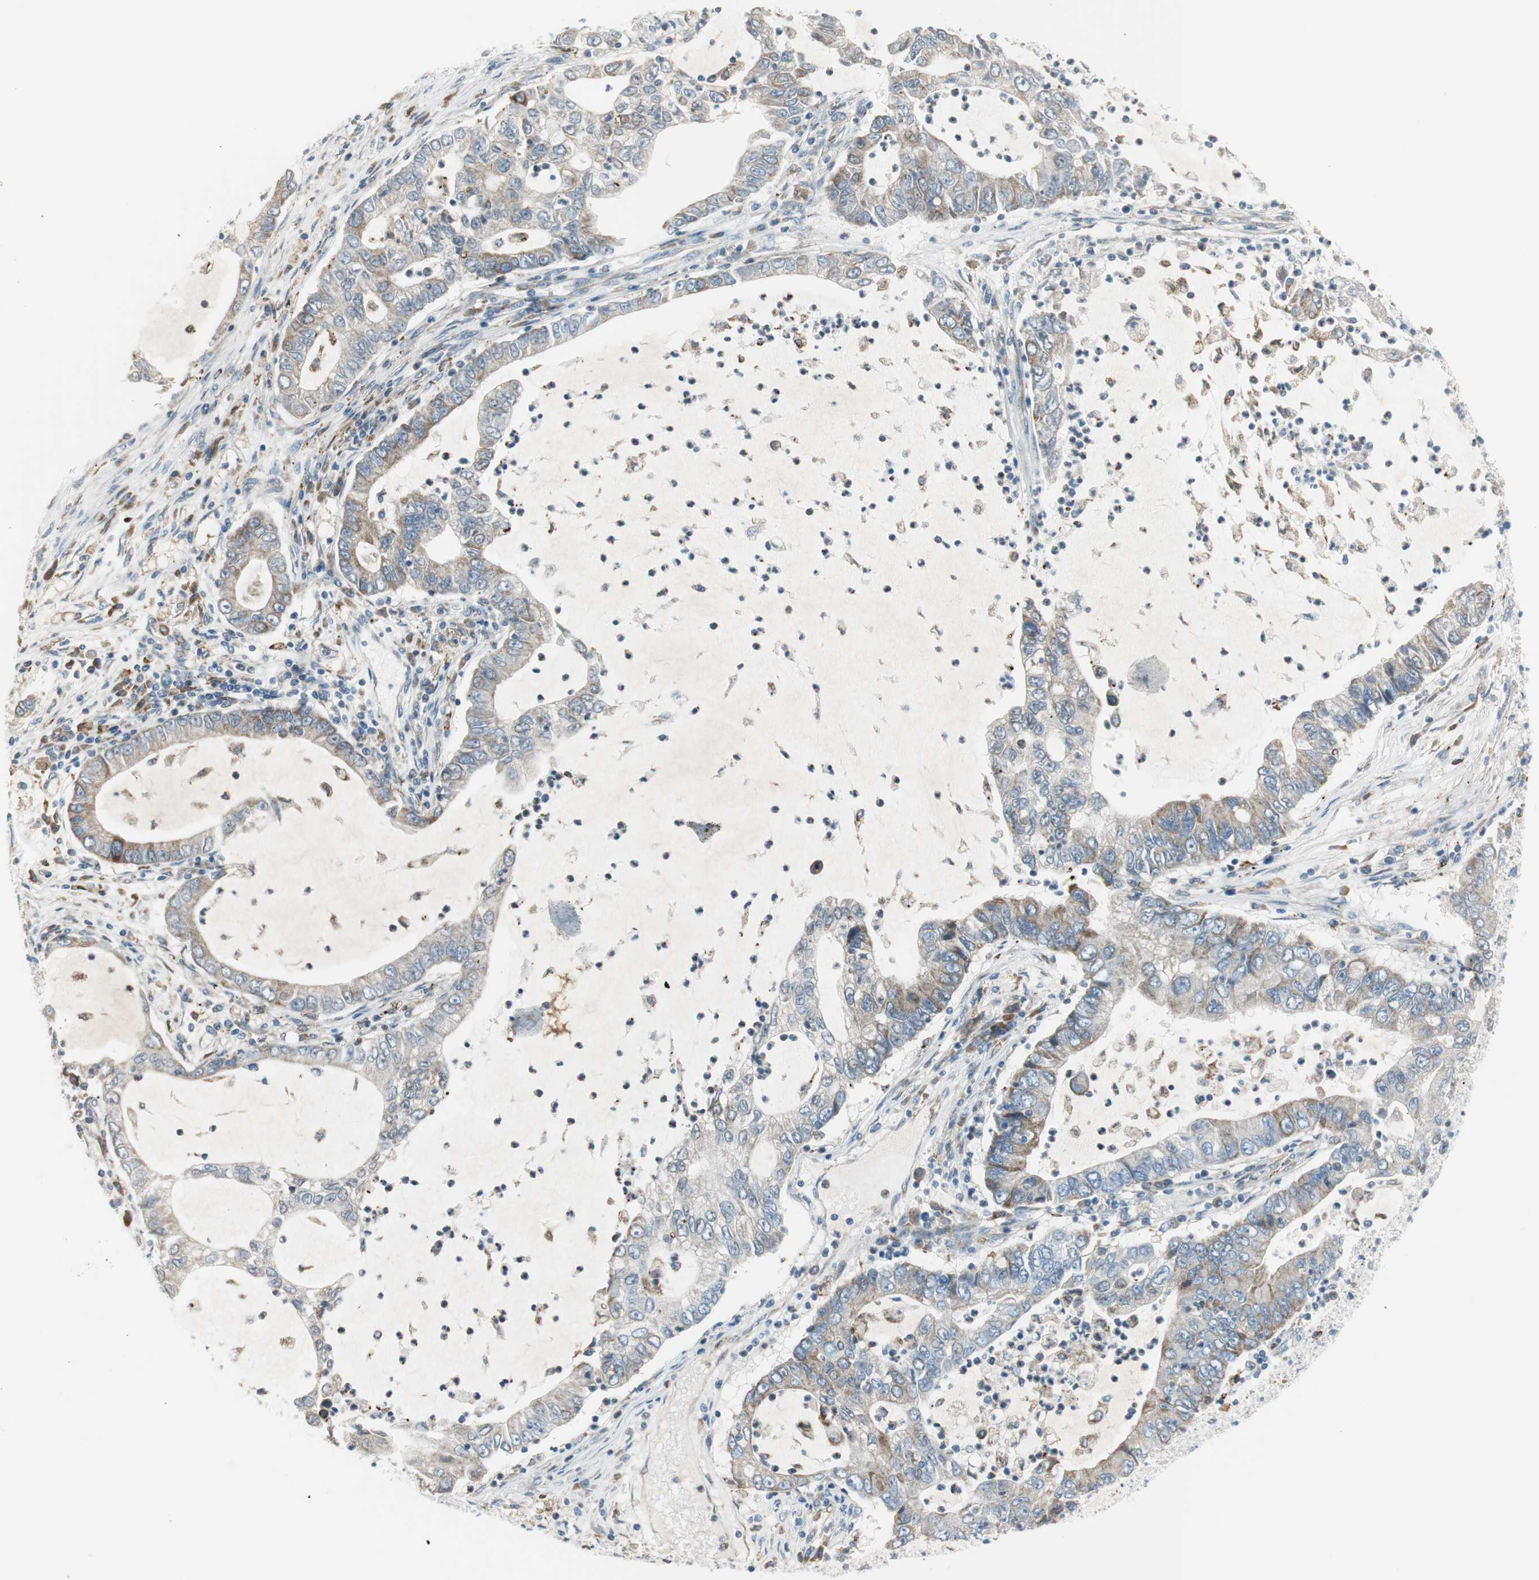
{"staining": {"intensity": "weak", "quantity": "25%-75%", "location": "cytoplasmic/membranous"}, "tissue": "lung cancer", "cell_type": "Tumor cells", "image_type": "cancer", "snomed": [{"axis": "morphology", "description": "Adenocarcinoma, NOS"}, {"axis": "topography", "description": "Lung"}], "caption": "This is a photomicrograph of immunohistochemistry staining of lung adenocarcinoma, which shows weak expression in the cytoplasmic/membranous of tumor cells.", "gene": "TNFSF11", "patient": {"sex": "female", "age": 51}}